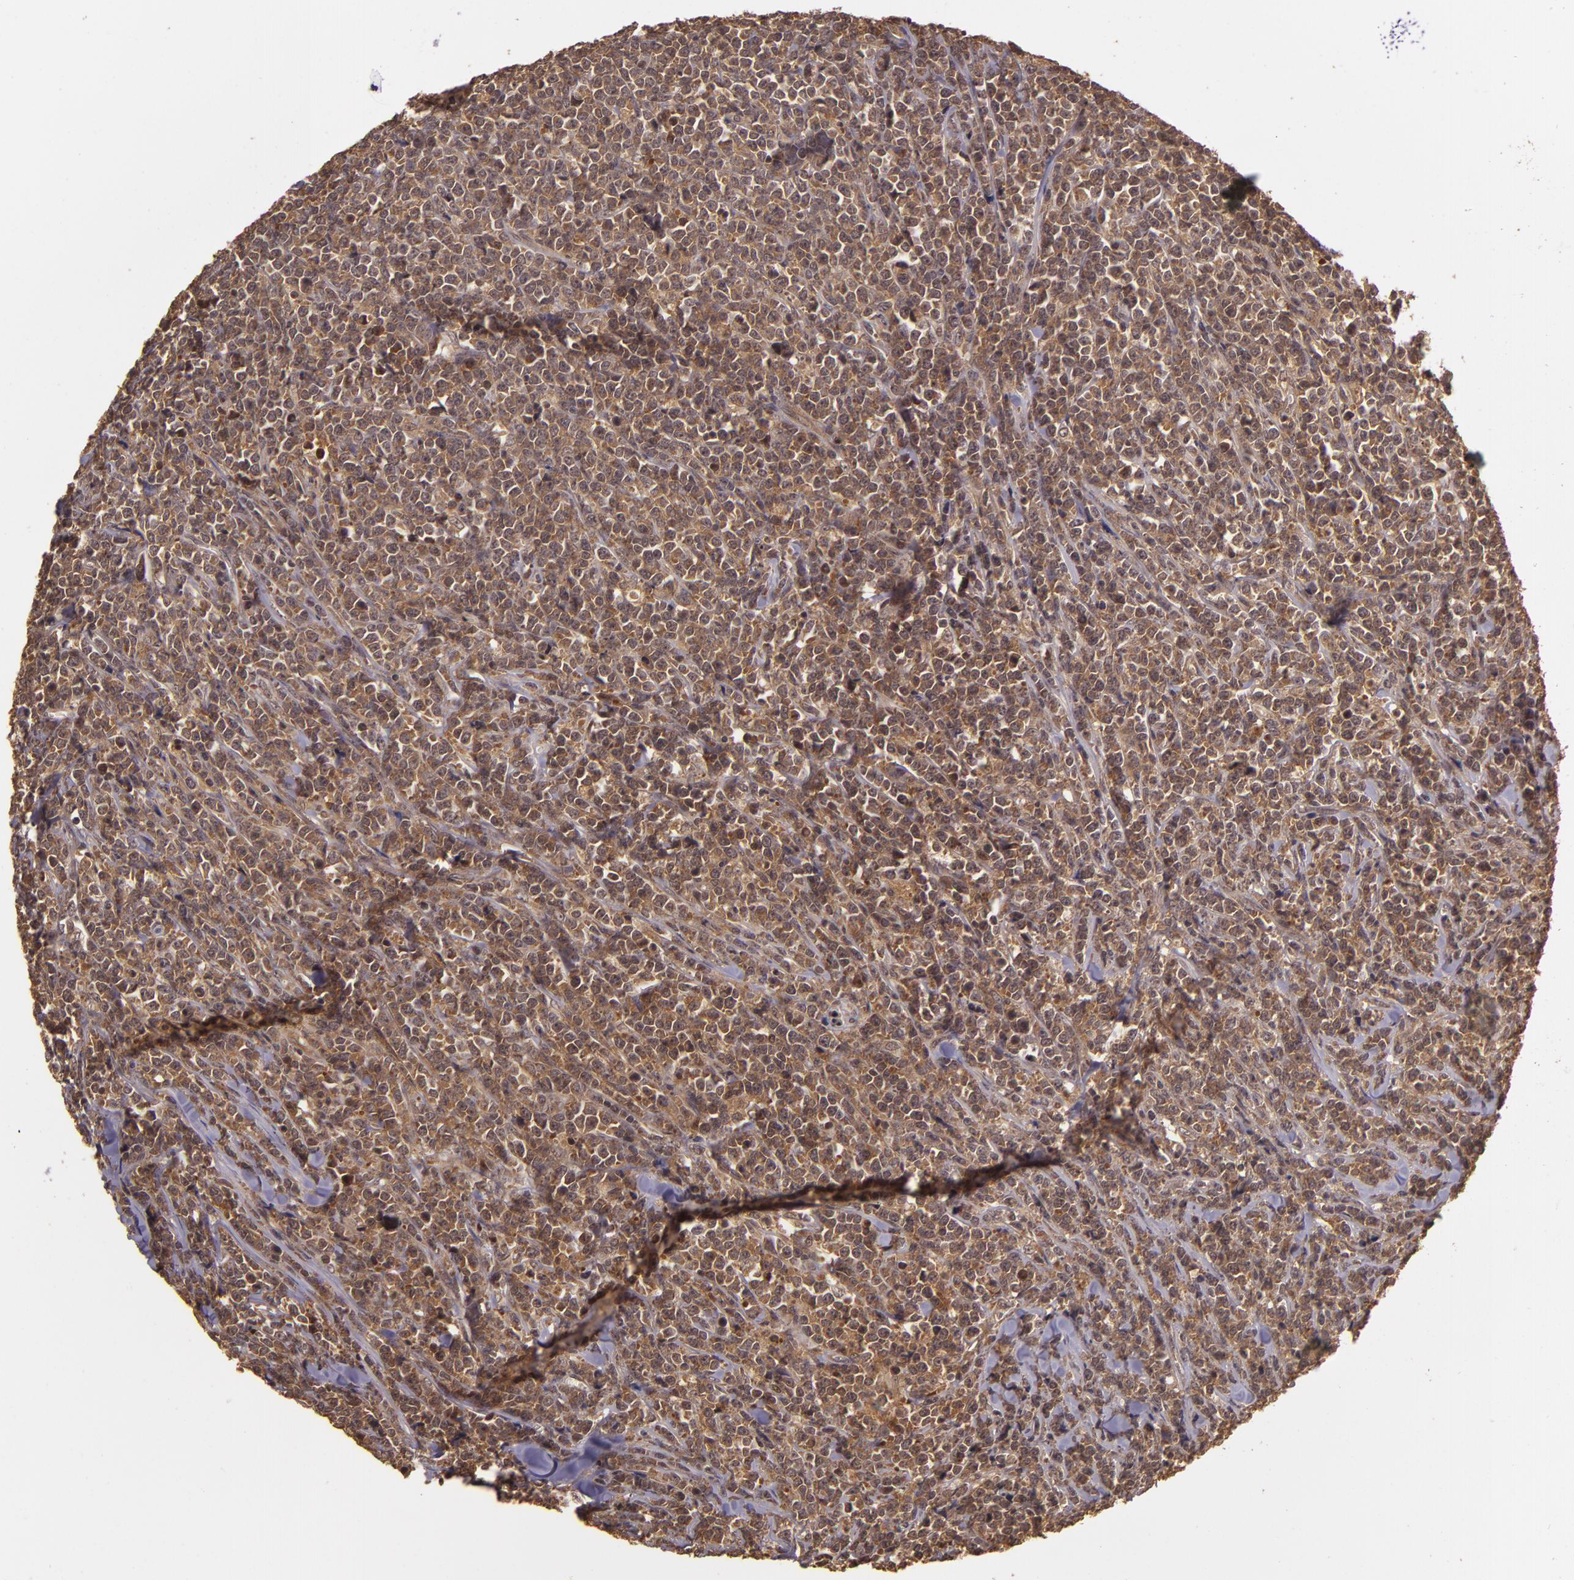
{"staining": {"intensity": "moderate", "quantity": ">75%", "location": "cytoplasmic/membranous"}, "tissue": "lymphoma", "cell_type": "Tumor cells", "image_type": "cancer", "snomed": [{"axis": "morphology", "description": "Malignant lymphoma, non-Hodgkin's type, High grade"}, {"axis": "topography", "description": "Small intestine"}, {"axis": "topography", "description": "Colon"}], "caption": "This is a photomicrograph of immunohistochemistry (IHC) staining of lymphoma, which shows moderate staining in the cytoplasmic/membranous of tumor cells.", "gene": "TXNRD2", "patient": {"sex": "male", "age": 8}}